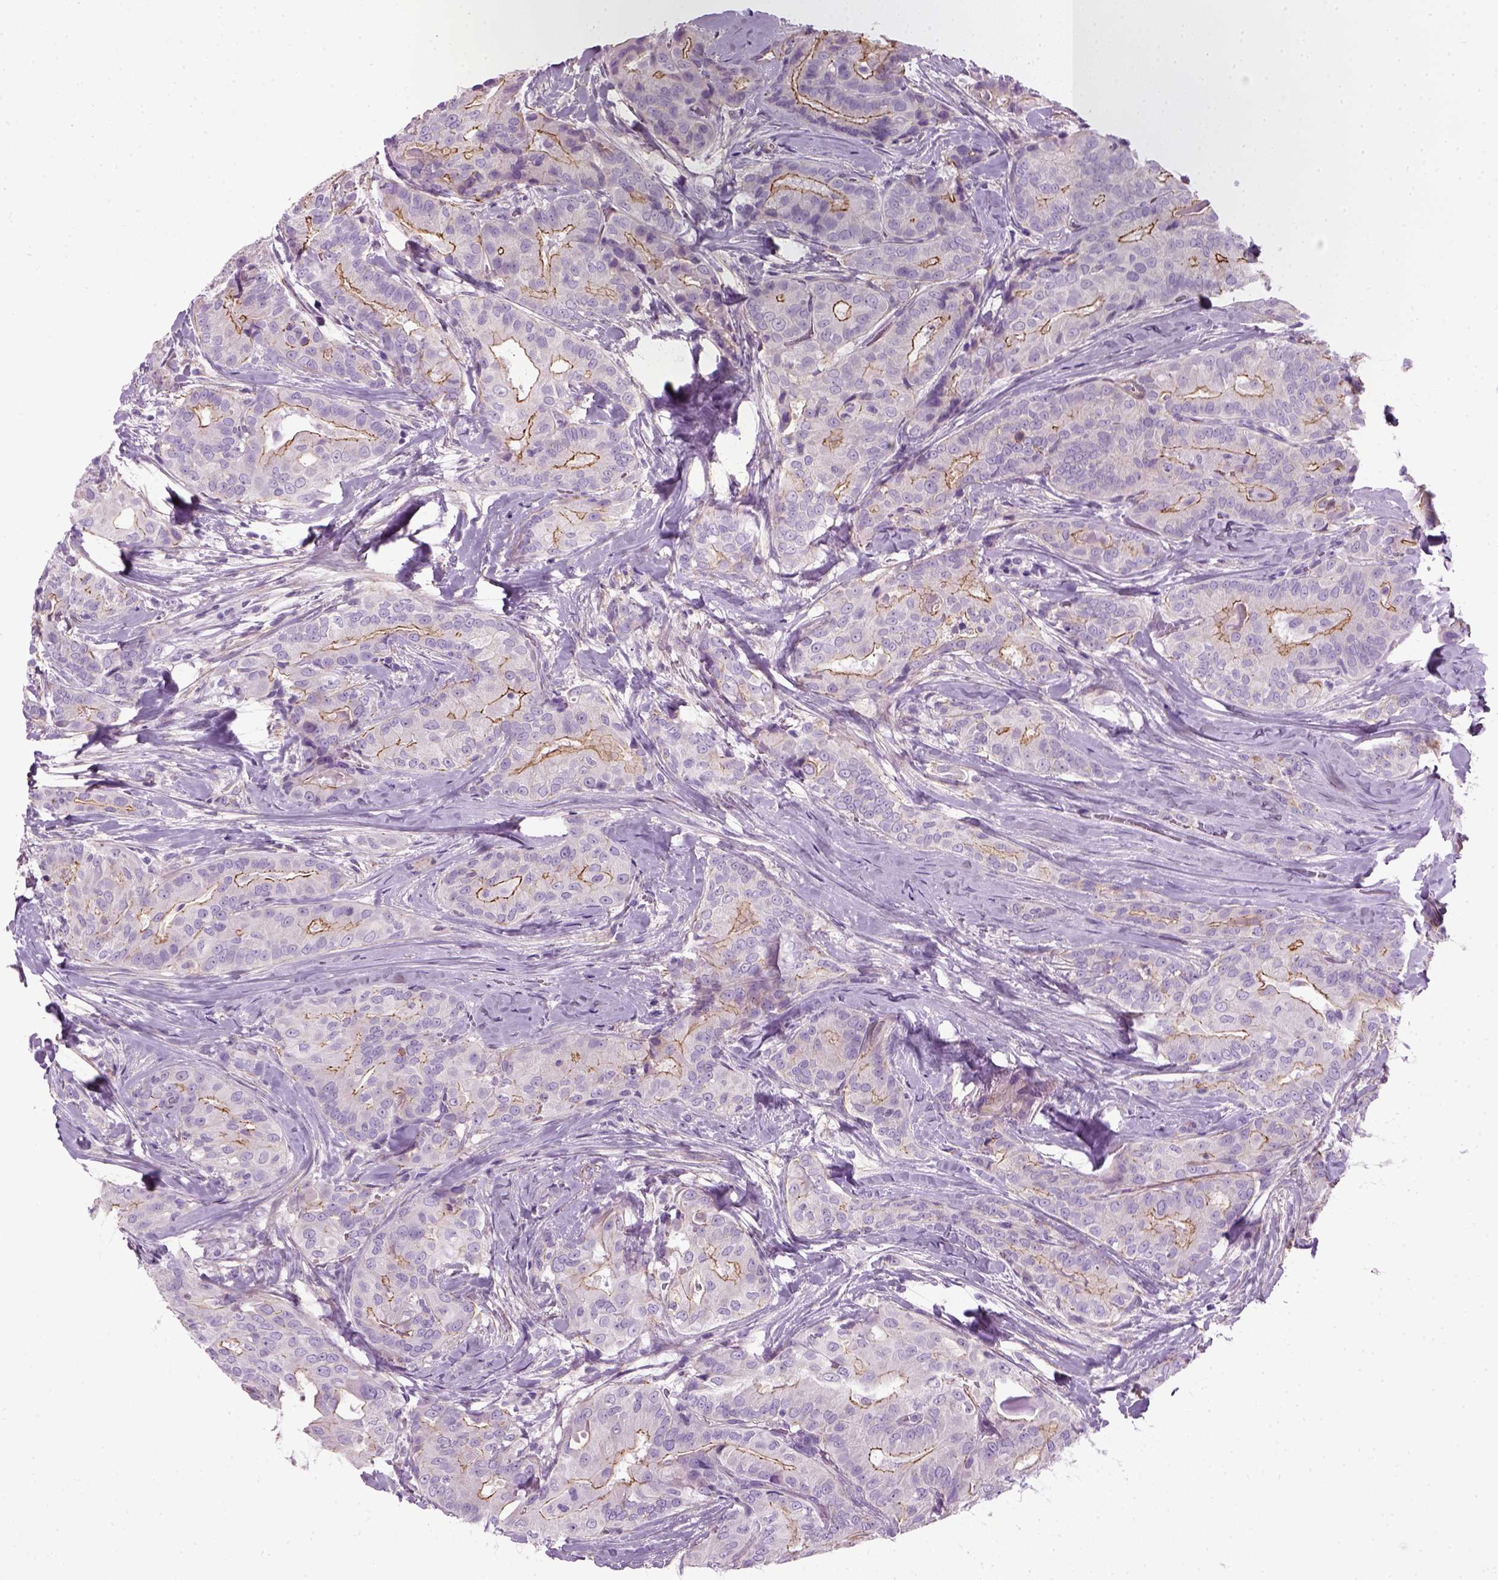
{"staining": {"intensity": "moderate", "quantity": "25%-75%", "location": "cytoplasmic/membranous"}, "tissue": "thyroid cancer", "cell_type": "Tumor cells", "image_type": "cancer", "snomed": [{"axis": "morphology", "description": "Papillary adenocarcinoma, NOS"}, {"axis": "topography", "description": "Thyroid gland"}], "caption": "This is an image of immunohistochemistry staining of thyroid papillary adenocarcinoma, which shows moderate expression in the cytoplasmic/membranous of tumor cells.", "gene": "FAM161A", "patient": {"sex": "male", "age": 61}}